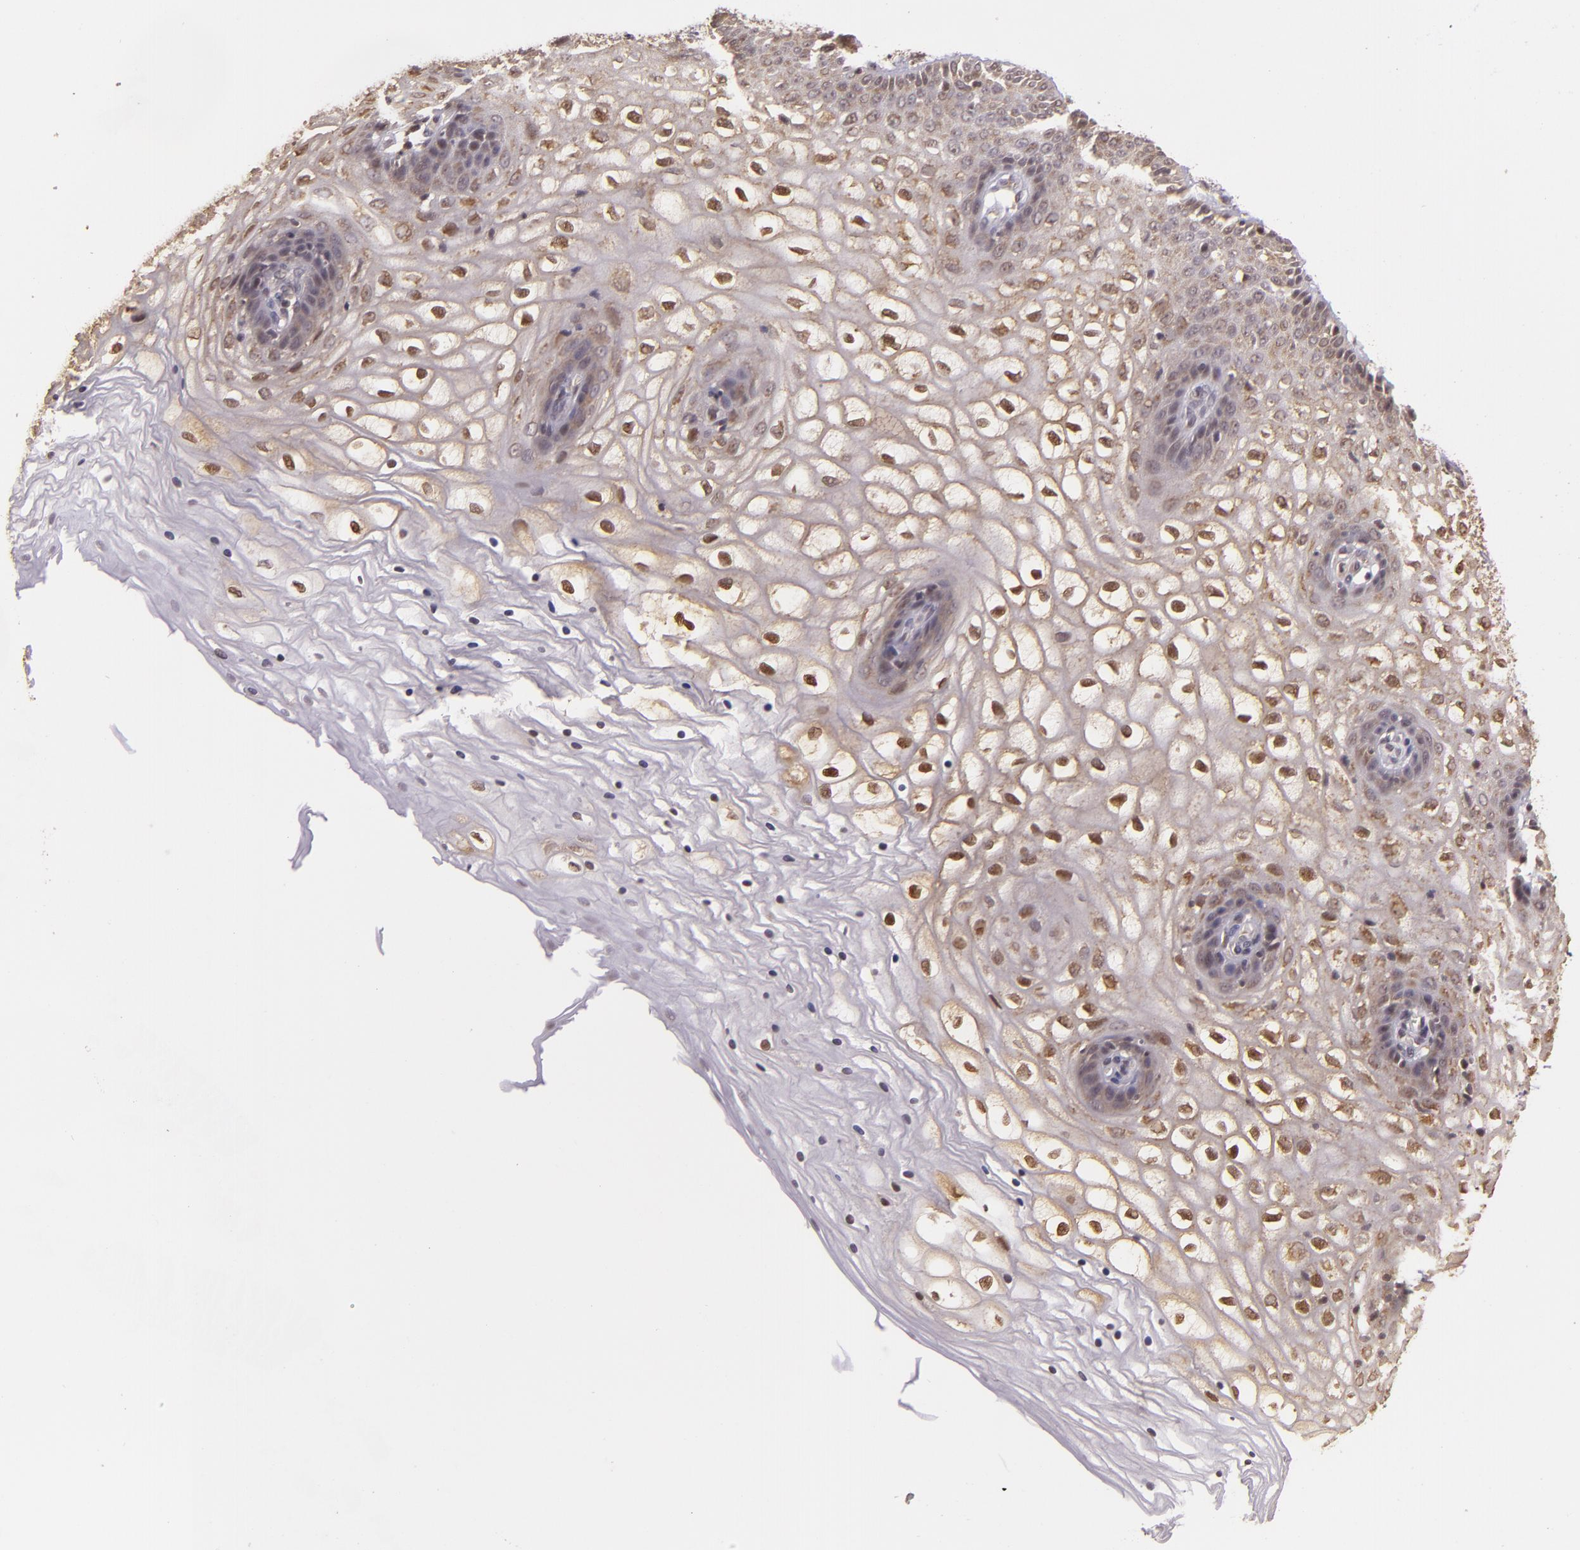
{"staining": {"intensity": "weak", "quantity": "25%-75%", "location": "cytoplasmic/membranous,nuclear"}, "tissue": "vagina", "cell_type": "Squamous epithelial cells", "image_type": "normal", "snomed": [{"axis": "morphology", "description": "Normal tissue, NOS"}, {"axis": "topography", "description": "Vagina"}], "caption": "A low amount of weak cytoplasmic/membranous,nuclear expression is identified in approximately 25%-75% of squamous epithelial cells in normal vagina. (Brightfield microscopy of DAB IHC at high magnification).", "gene": "TXNRD2", "patient": {"sex": "female", "age": 34}}